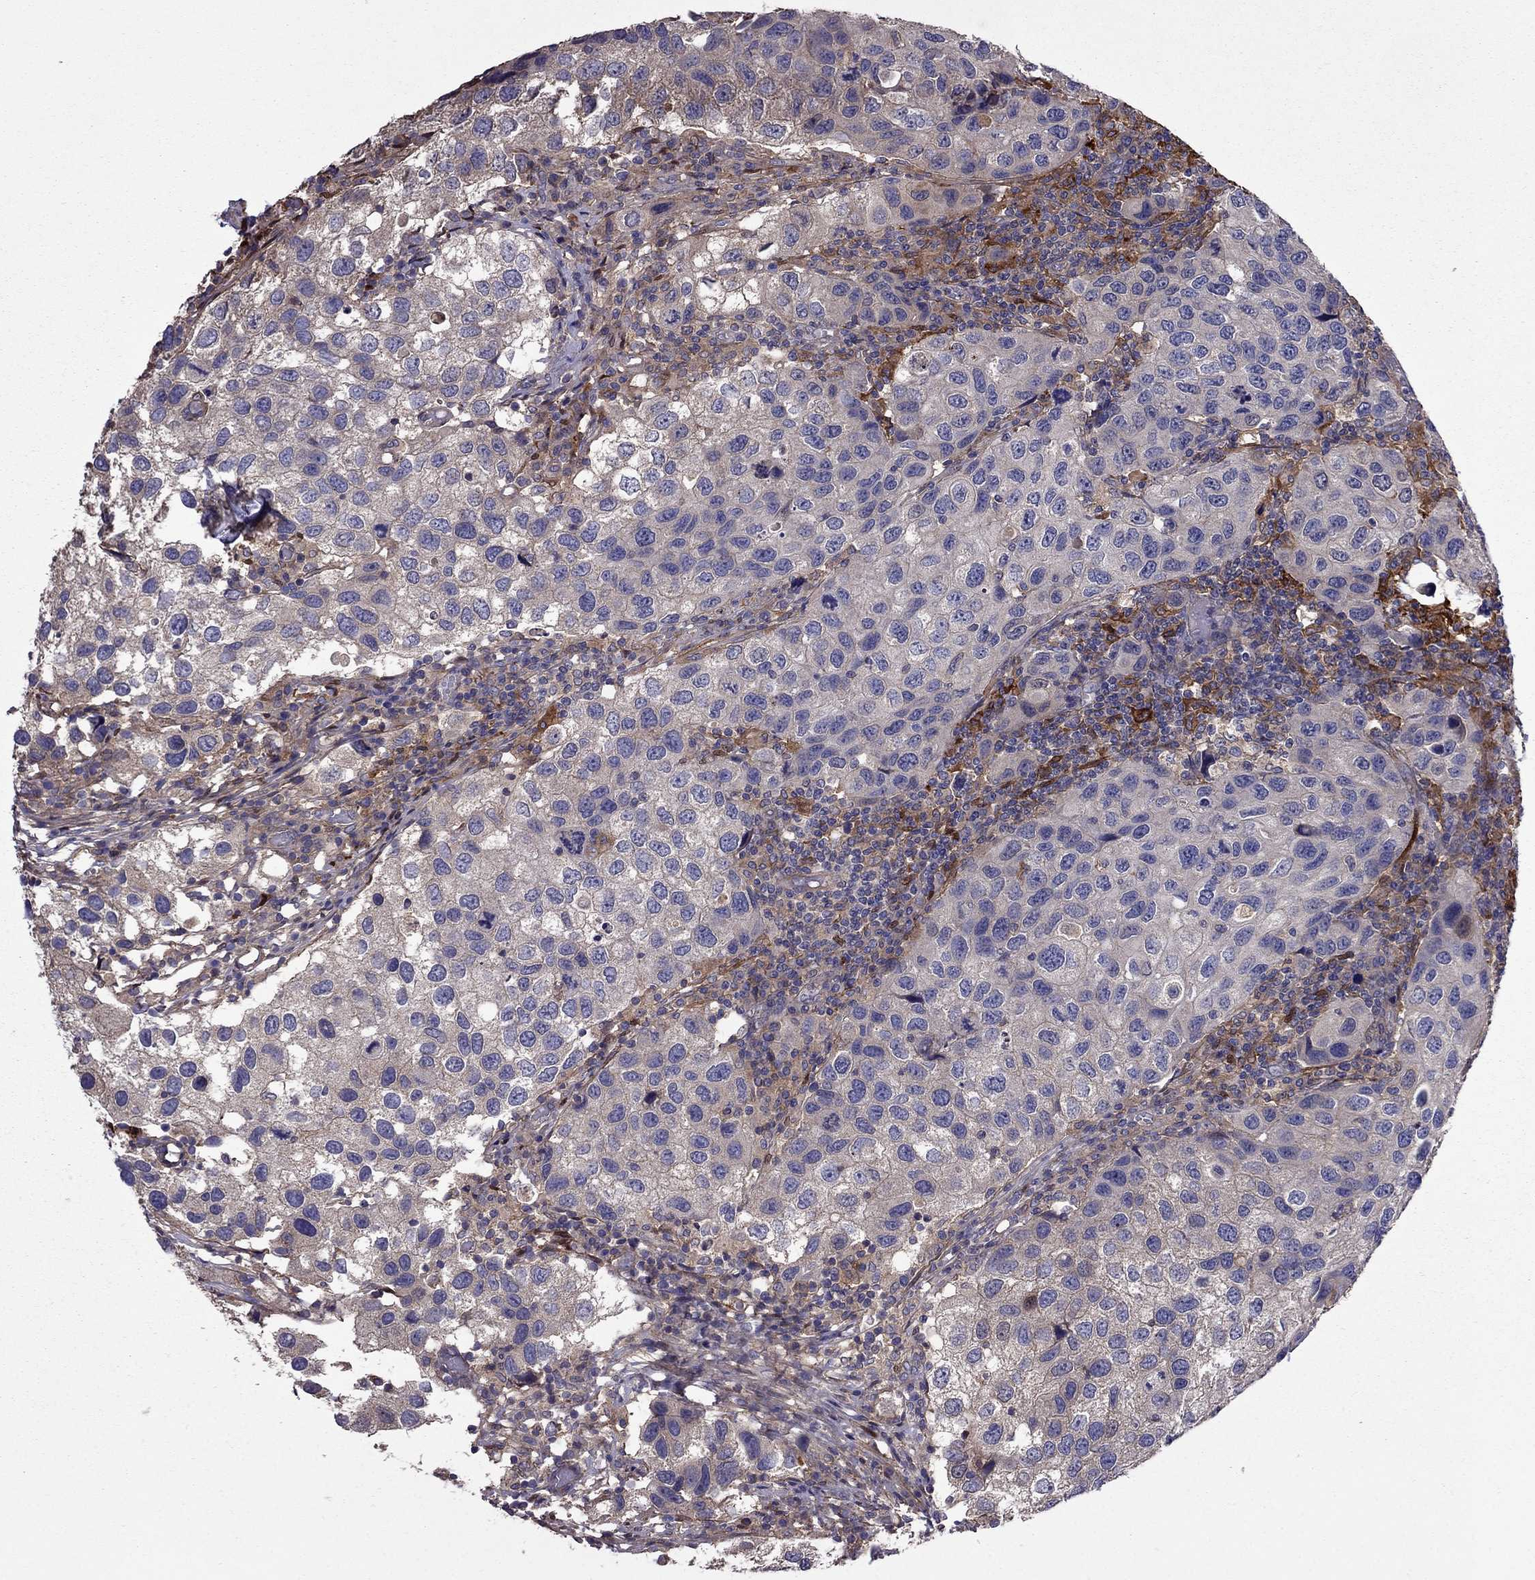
{"staining": {"intensity": "negative", "quantity": "none", "location": "none"}, "tissue": "urothelial cancer", "cell_type": "Tumor cells", "image_type": "cancer", "snomed": [{"axis": "morphology", "description": "Urothelial carcinoma, High grade"}, {"axis": "topography", "description": "Urinary bladder"}], "caption": "DAB (3,3'-diaminobenzidine) immunohistochemical staining of human high-grade urothelial carcinoma shows no significant positivity in tumor cells.", "gene": "ITGB1", "patient": {"sex": "male", "age": 79}}